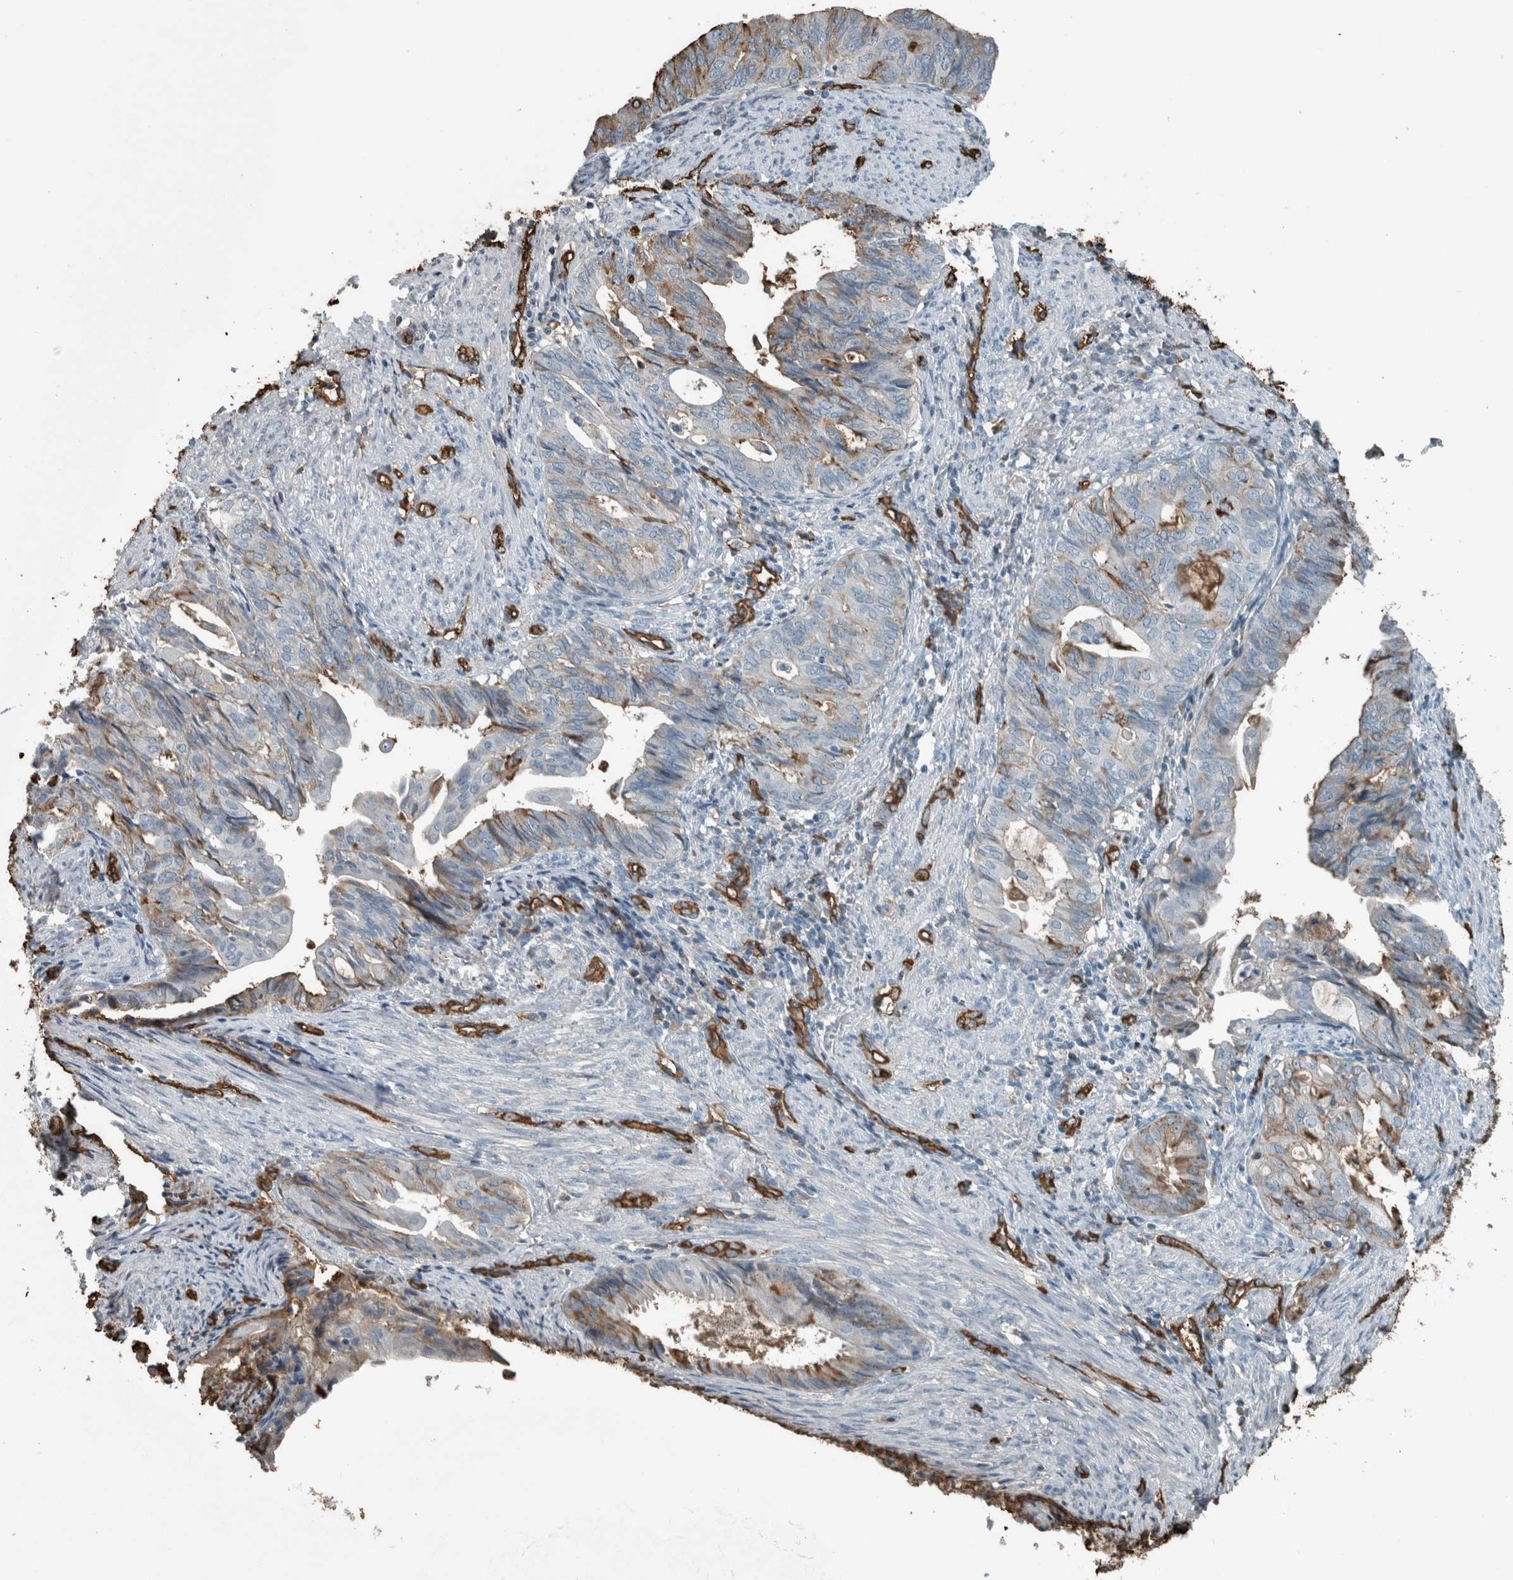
{"staining": {"intensity": "moderate", "quantity": "<25%", "location": "cytoplasmic/membranous"}, "tissue": "endometrial cancer", "cell_type": "Tumor cells", "image_type": "cancer", "snomed": [{"axis": "morphology", "description": "Adenocarcinoma, NOS"}, {"axis": "topography", "description": "Endometrium"}], "caption": "The histopathology image reveals staining of endometrial cancer (adenocarcinoma), revealing moderate cytoplasmic/membranous protein expression (brown color) within tumor cells. (brown staining indicates protein expression, while blue staining denotes nuclei).", "gene": "LBP", "patient": {"sex": "female", "age": 86}}